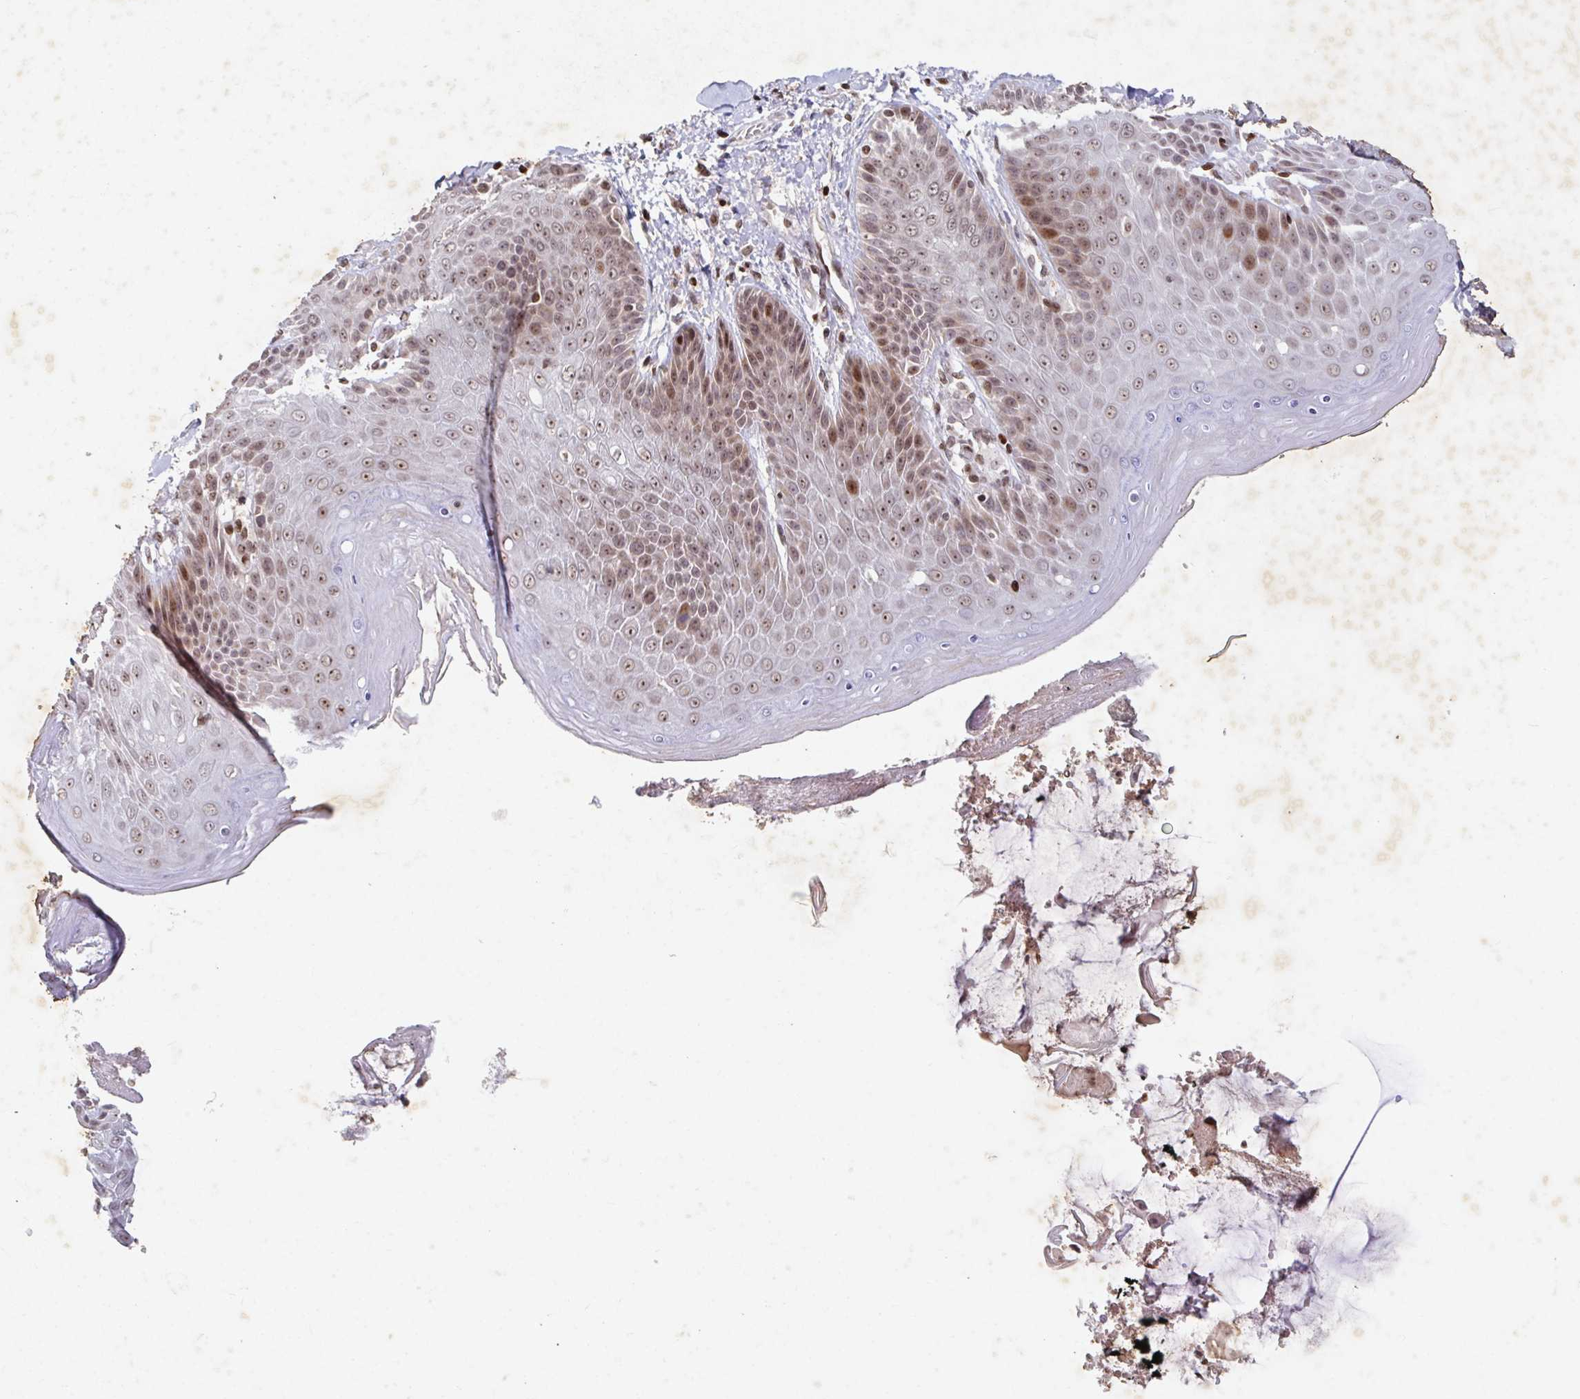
{"staining": {"intensity": "moderate", "quantity": ">75%", "location": "nuclear"}, "tissue": "skin", "cell_type": "Epidermal cells", "image_type": "normal", "snomed": [{"axis": "morphology", "description": "Normal tissue, NOS"}, {"axis": "topography", "description": "Anal"}, {"axis": "topography", "description": "Peripheral nerve tissue"}], "caption": "Immunohistochemical staining of normal human skin reveals medium levels of moderate nuclear expression in approximately >75% of epidermal cells. (brown staining indicates protein expression, while blue staining denotes nuclei).", "gene": "C19orf53", "patient": {"sex": "male", "age": 51}}